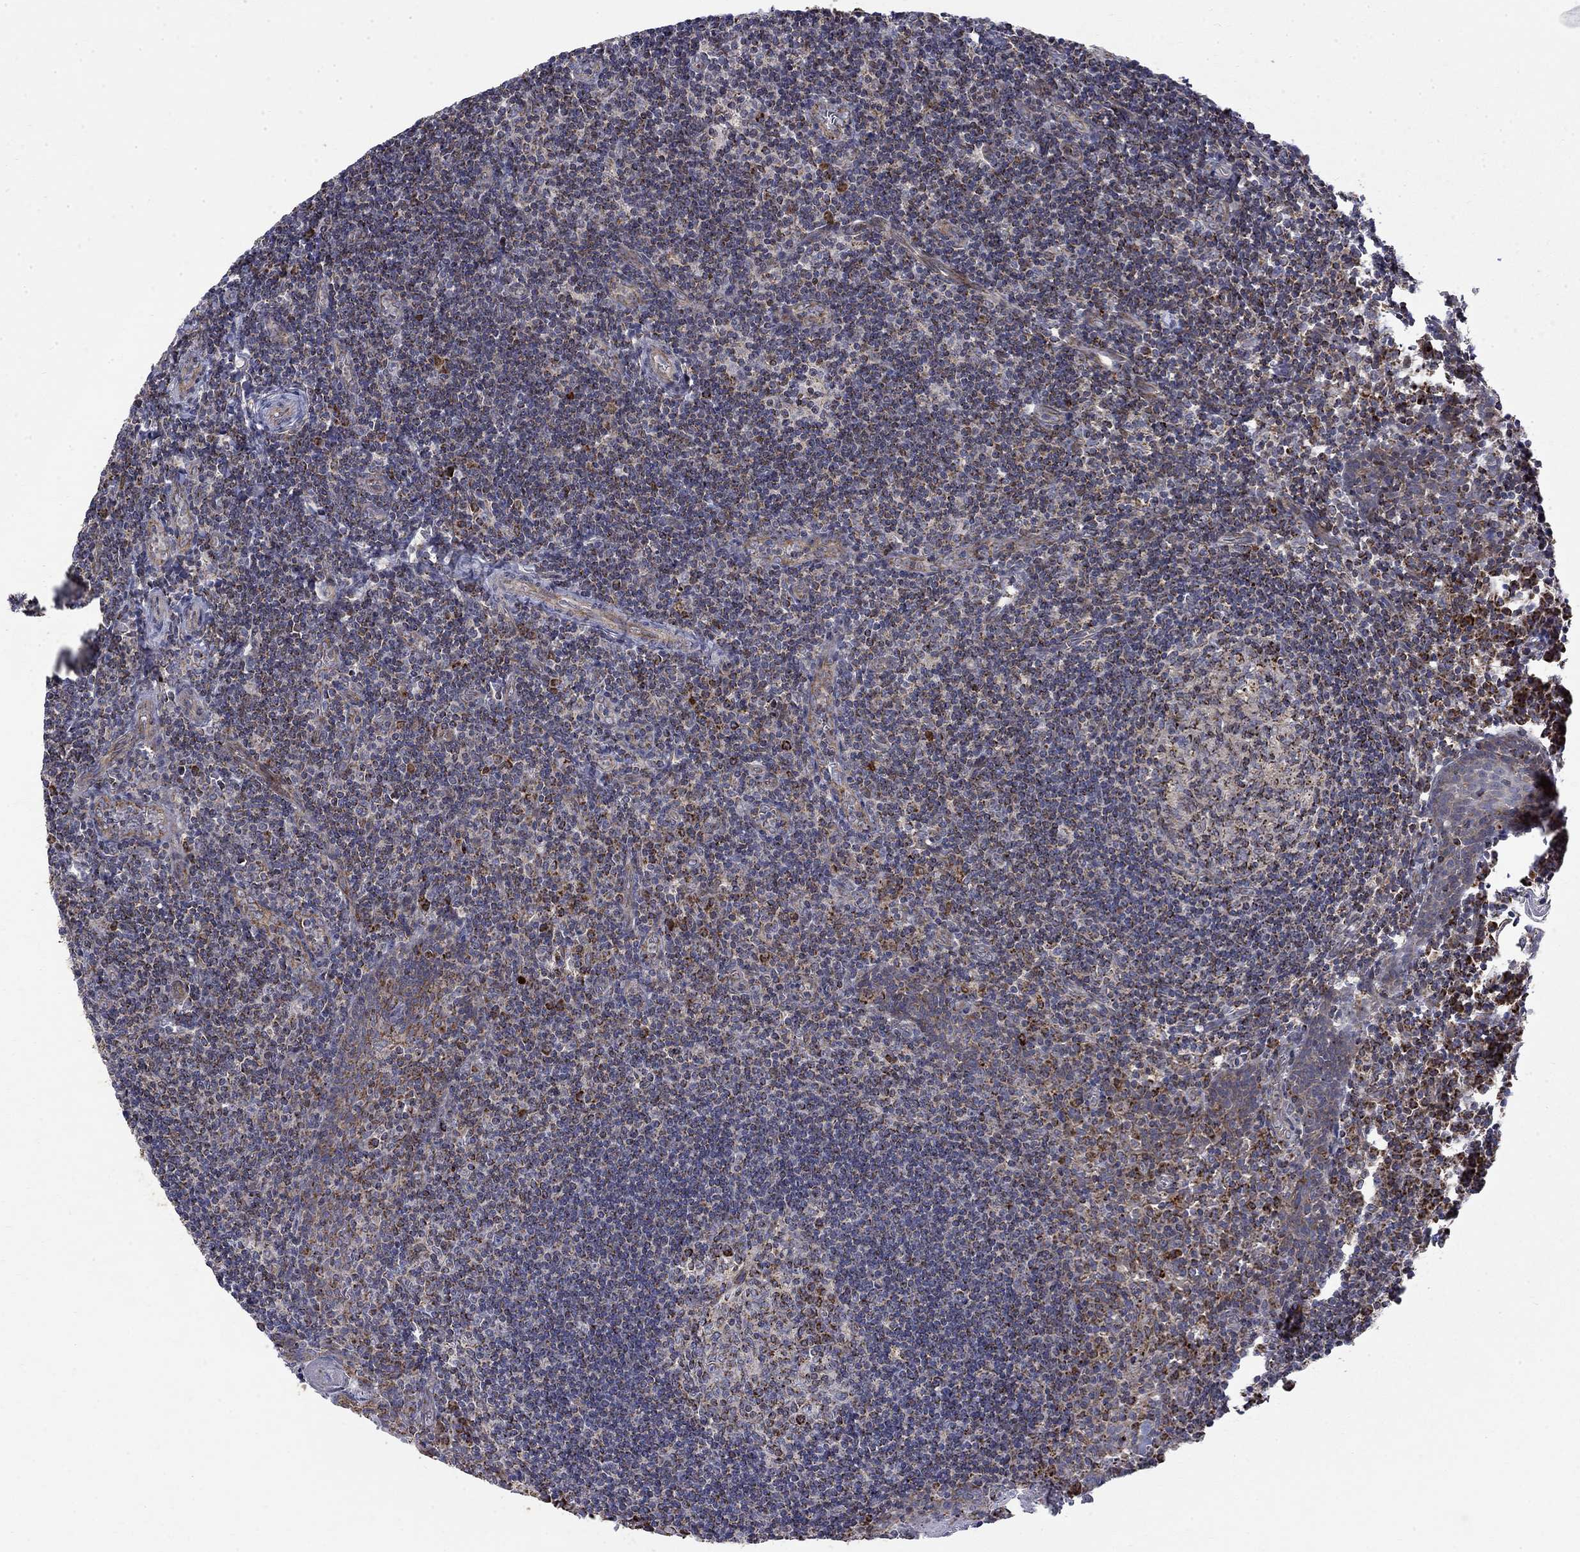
{"staining": {"intensity": "strong", "quantity": "<25%", "location": "cytoplasmic/membranous"}, "tissue": "tonsil", "cell_type": "Germinal center cells", "image_type": "normal", "snomed": [{"axis": "morphology", "description": "Normal tissue, NOS"}, {"axis": "morphology", "description": "Inflammation, NOS"}, {"axis": "topography", "description": "Tonsil"}], "caption": "DAB immunohistochemical staining of unremarkable human tonsil displays strong cytoplasmic/membranous protein positivity in approximately <25% of germinal center cells.", "gene": "PCBP3", "patient": {"sex": "female", "age": 31}}